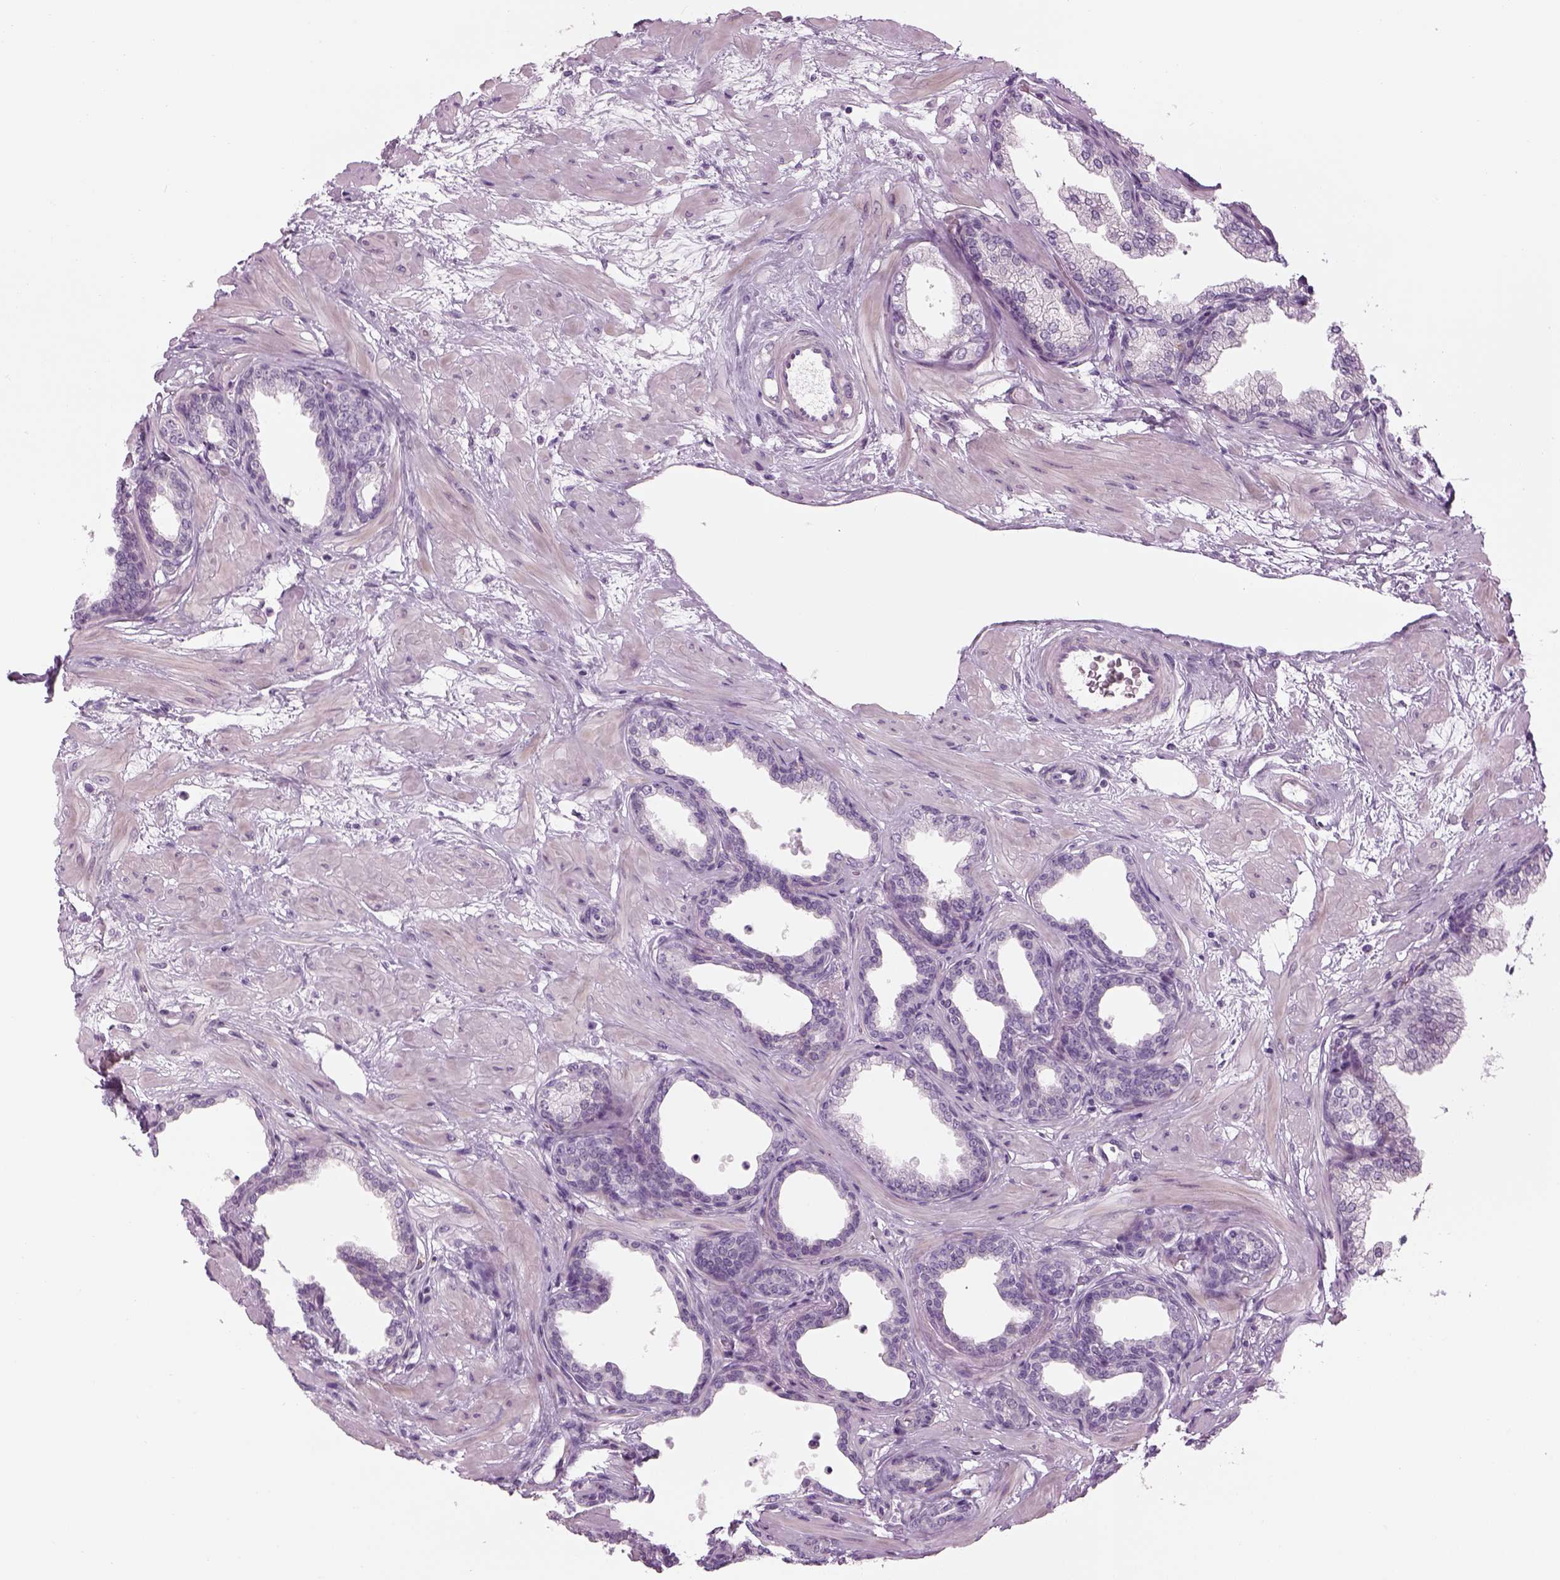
{"staining": {"intensity": "negative", "quantity": "none", "location": "none"}, "tissue": "prostate", "cell_type": "Glandular cells", "image_type": "normal", "snomed": [{"axis": "morphology", "description": "Normal tissue, NOS"}, {"axis": "topography", "description": "Prostate"}], "caption": "There is no significant staining in glandular cells of prostate. (DAB (3,3'-diaminobenzidine) immunohistochemistry (IHC) with hematoxylin counter stain).", "gene": "LRRIQ3", "patient": {"sex": "male", "age": 37}}